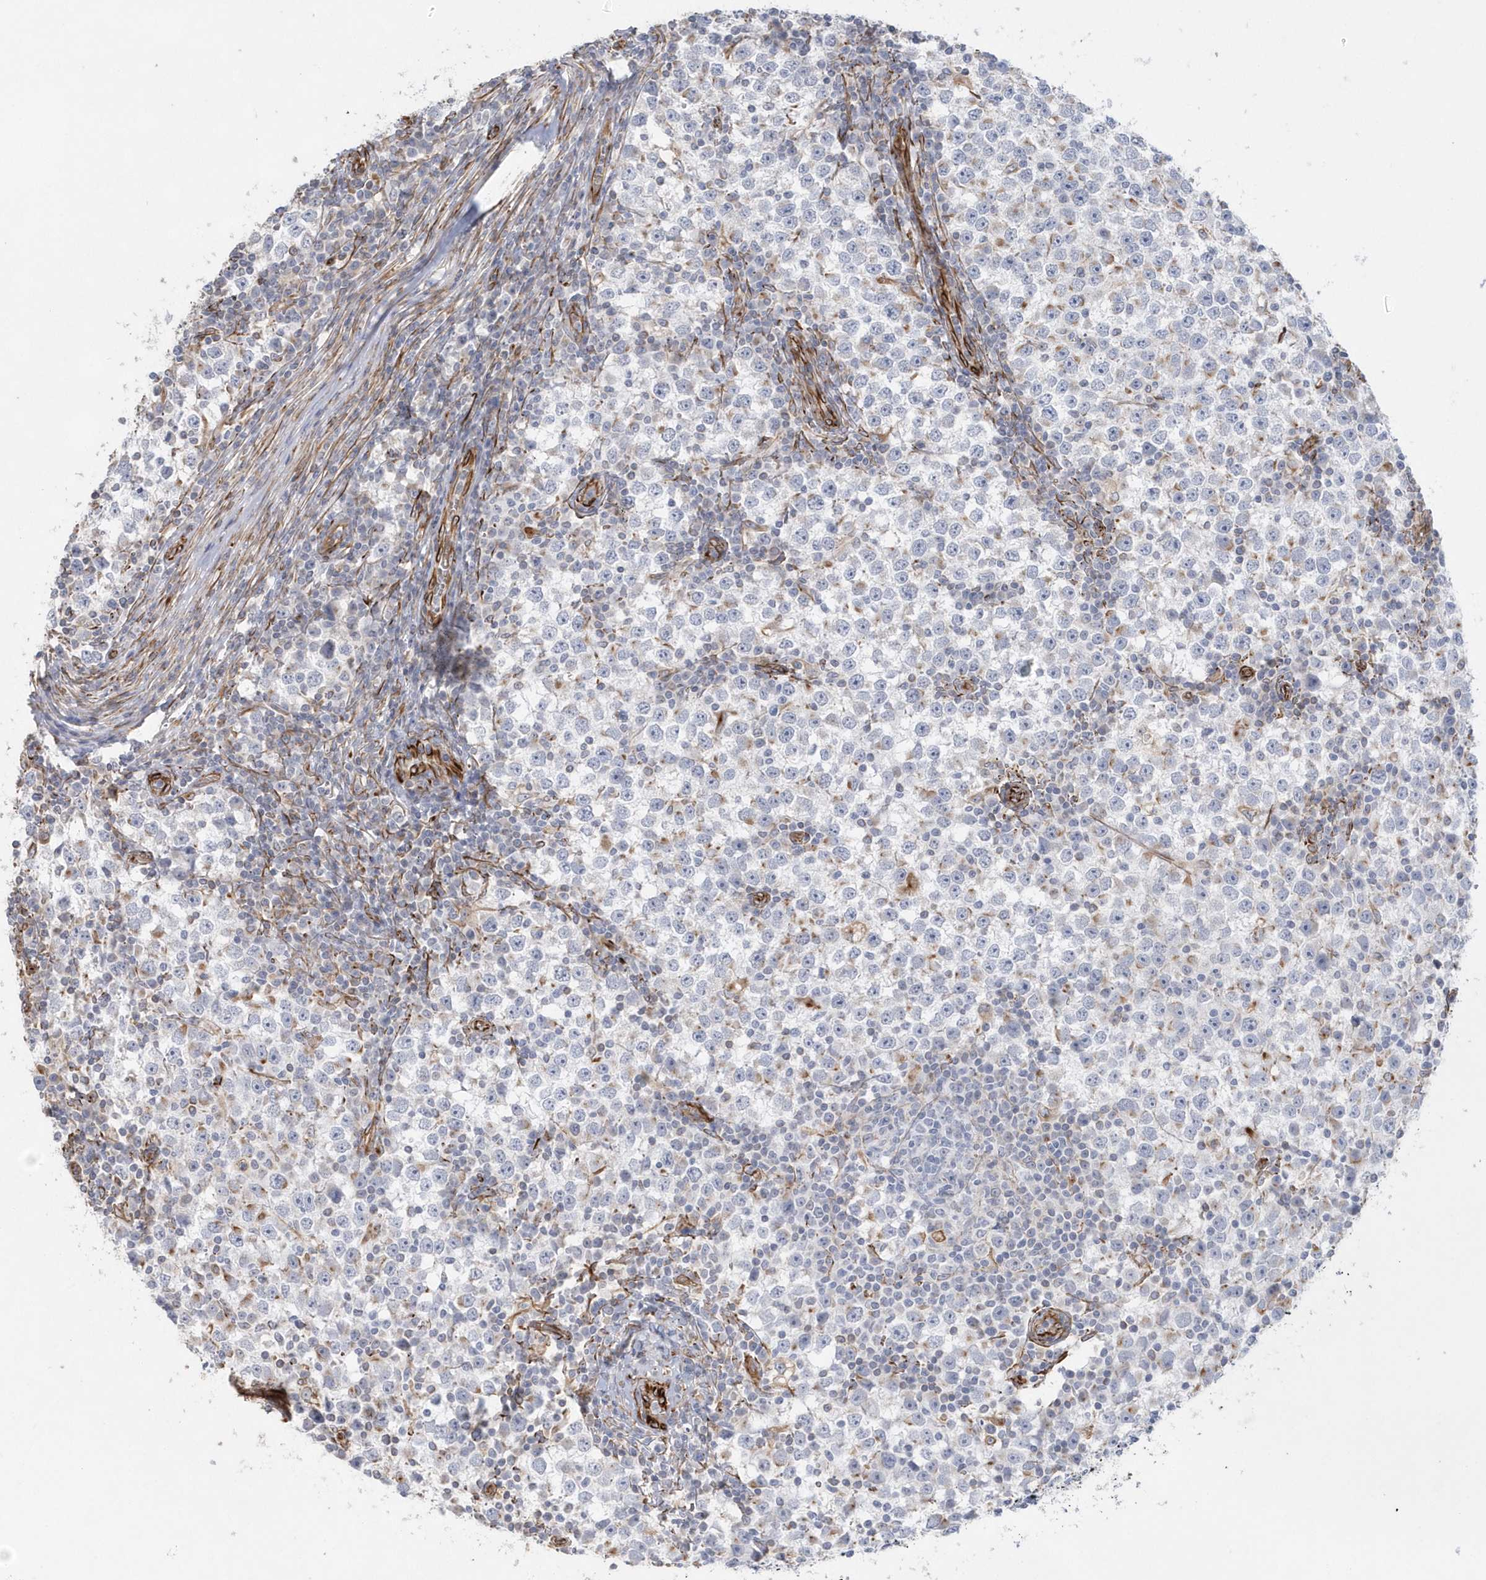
{"staining": {"intensity": "negative", "quantity": "none", "location": "none"}, "tissue": "testis cancer", "cell_type": "Tumor cells", "image_type": "cancer", "snomed": [{"axis": "morphology", "description": "Seminoma, NOS"}, {"axis": "topography", "description": "Testis"}], "caption": "This is an IHC micrograph of testis cancer. There is no expression in tumor cells.", "gene": "RAB17", "patient": {"sex": "male", "age": 65}}